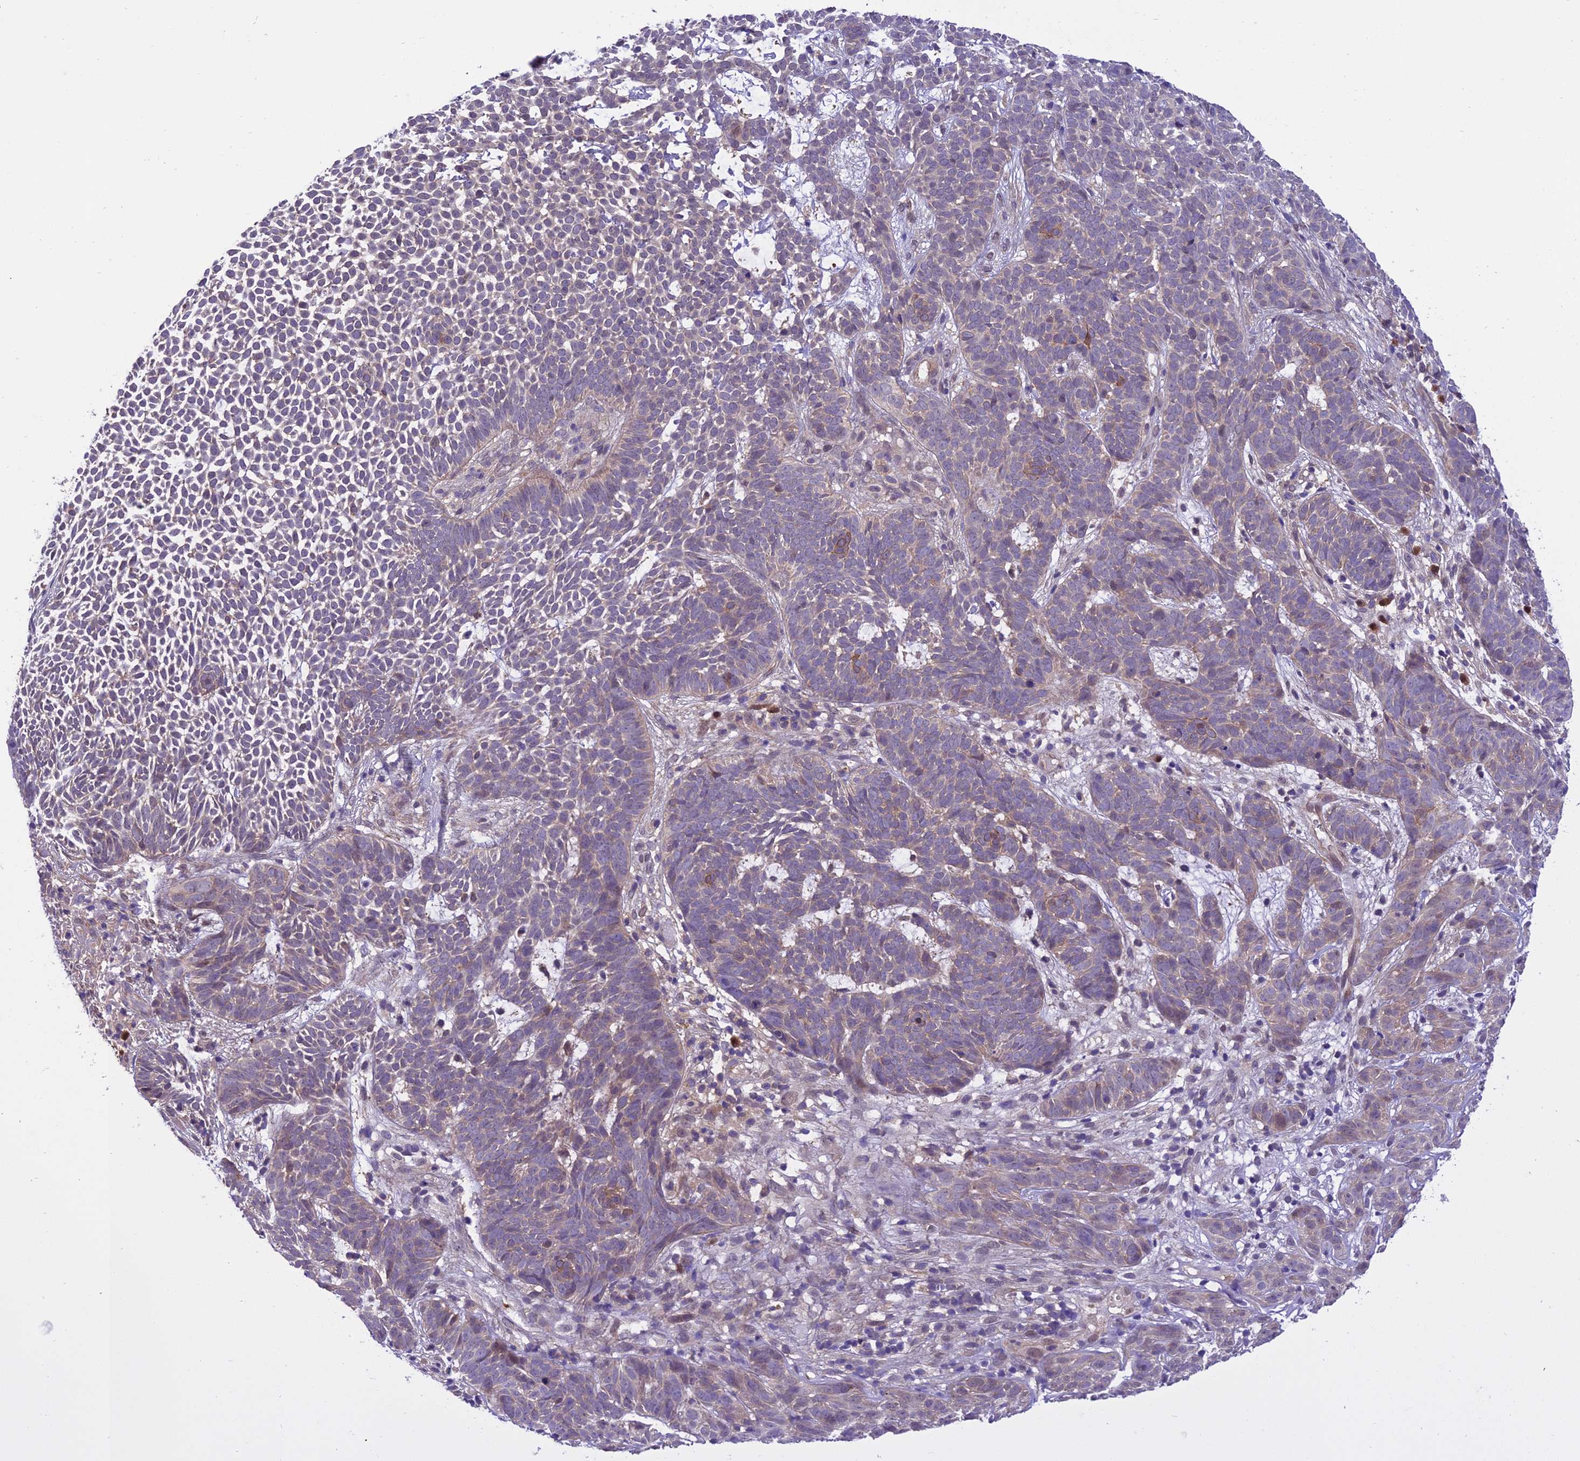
{"staining": {"intensity": "moderate", "quantity": "<25%", "location": "cytoplasmic/membranous"}, "tissue": "skin cancer", "cell_type": "Tumor cells", "image_type": "cancer", "snomed": [{"axis": "morphology", "description": "Basal cell carcinoma"}, {"axis": "topography", "description": "Skin"}], "caption": "Skin cancer (basal cell carcinoma) stained with a protein marker demonstrates moderate staining in tumor cells.", "gene": "BORCS6", "patient": {"sex": "female", "age": 78}}